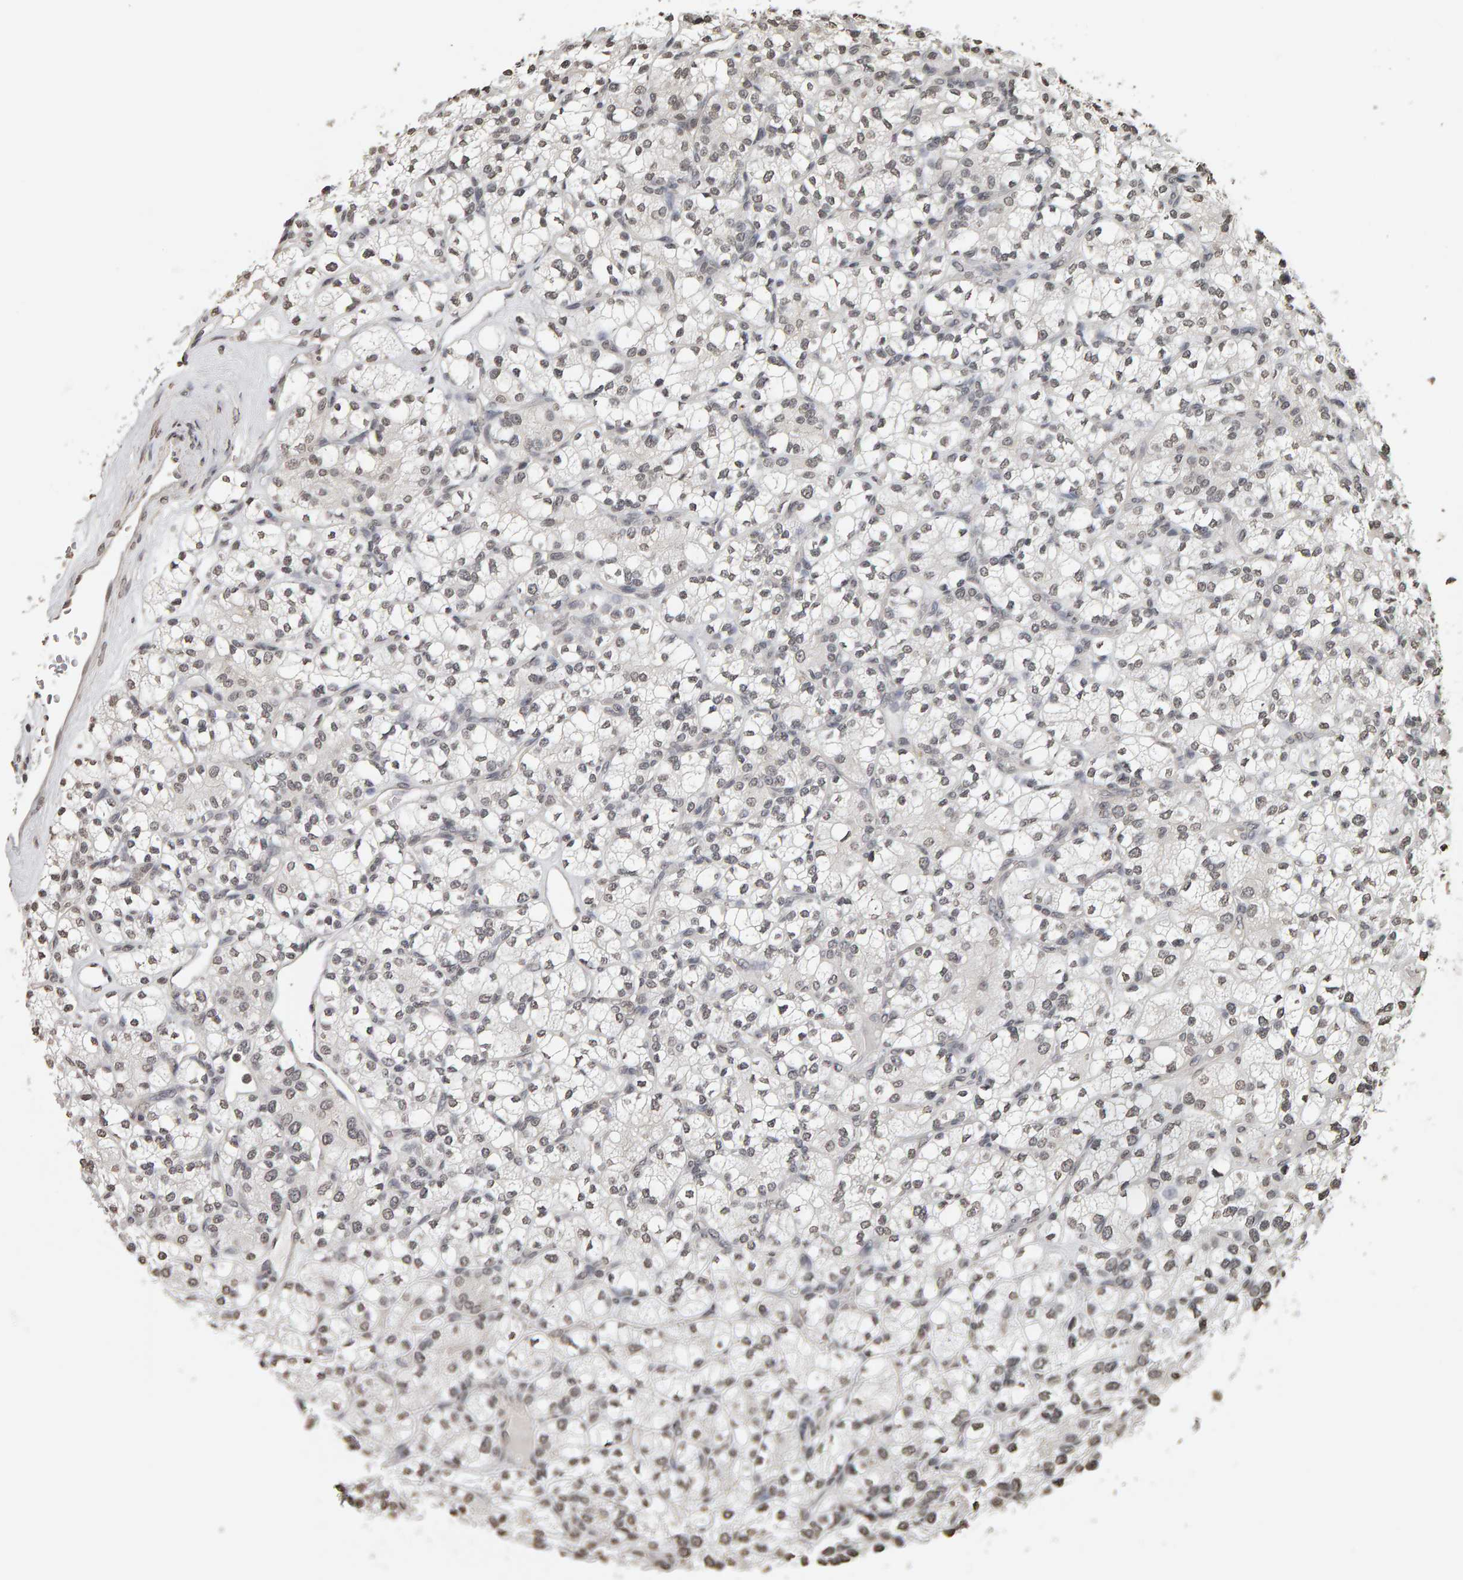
{"staining": {"intensity": "weak", "quantity": ">75%", "location": "nuclear"}, "tissue": "renal cancer", "cell_type": "Tumor cells", "image_type": "cancer", "snomed": [{"axis": "morphology", "description": "Adenocarcinoma, NOS"}, {"axis": "topography", "description": "Kidney"}], "caption": "Protein analysis of renal cancer tissue displays weak nuclear positivity in approximately >75% of tumor cells.", "gene": "AFF4", "patient": {"sex": "male", "age": 77}}